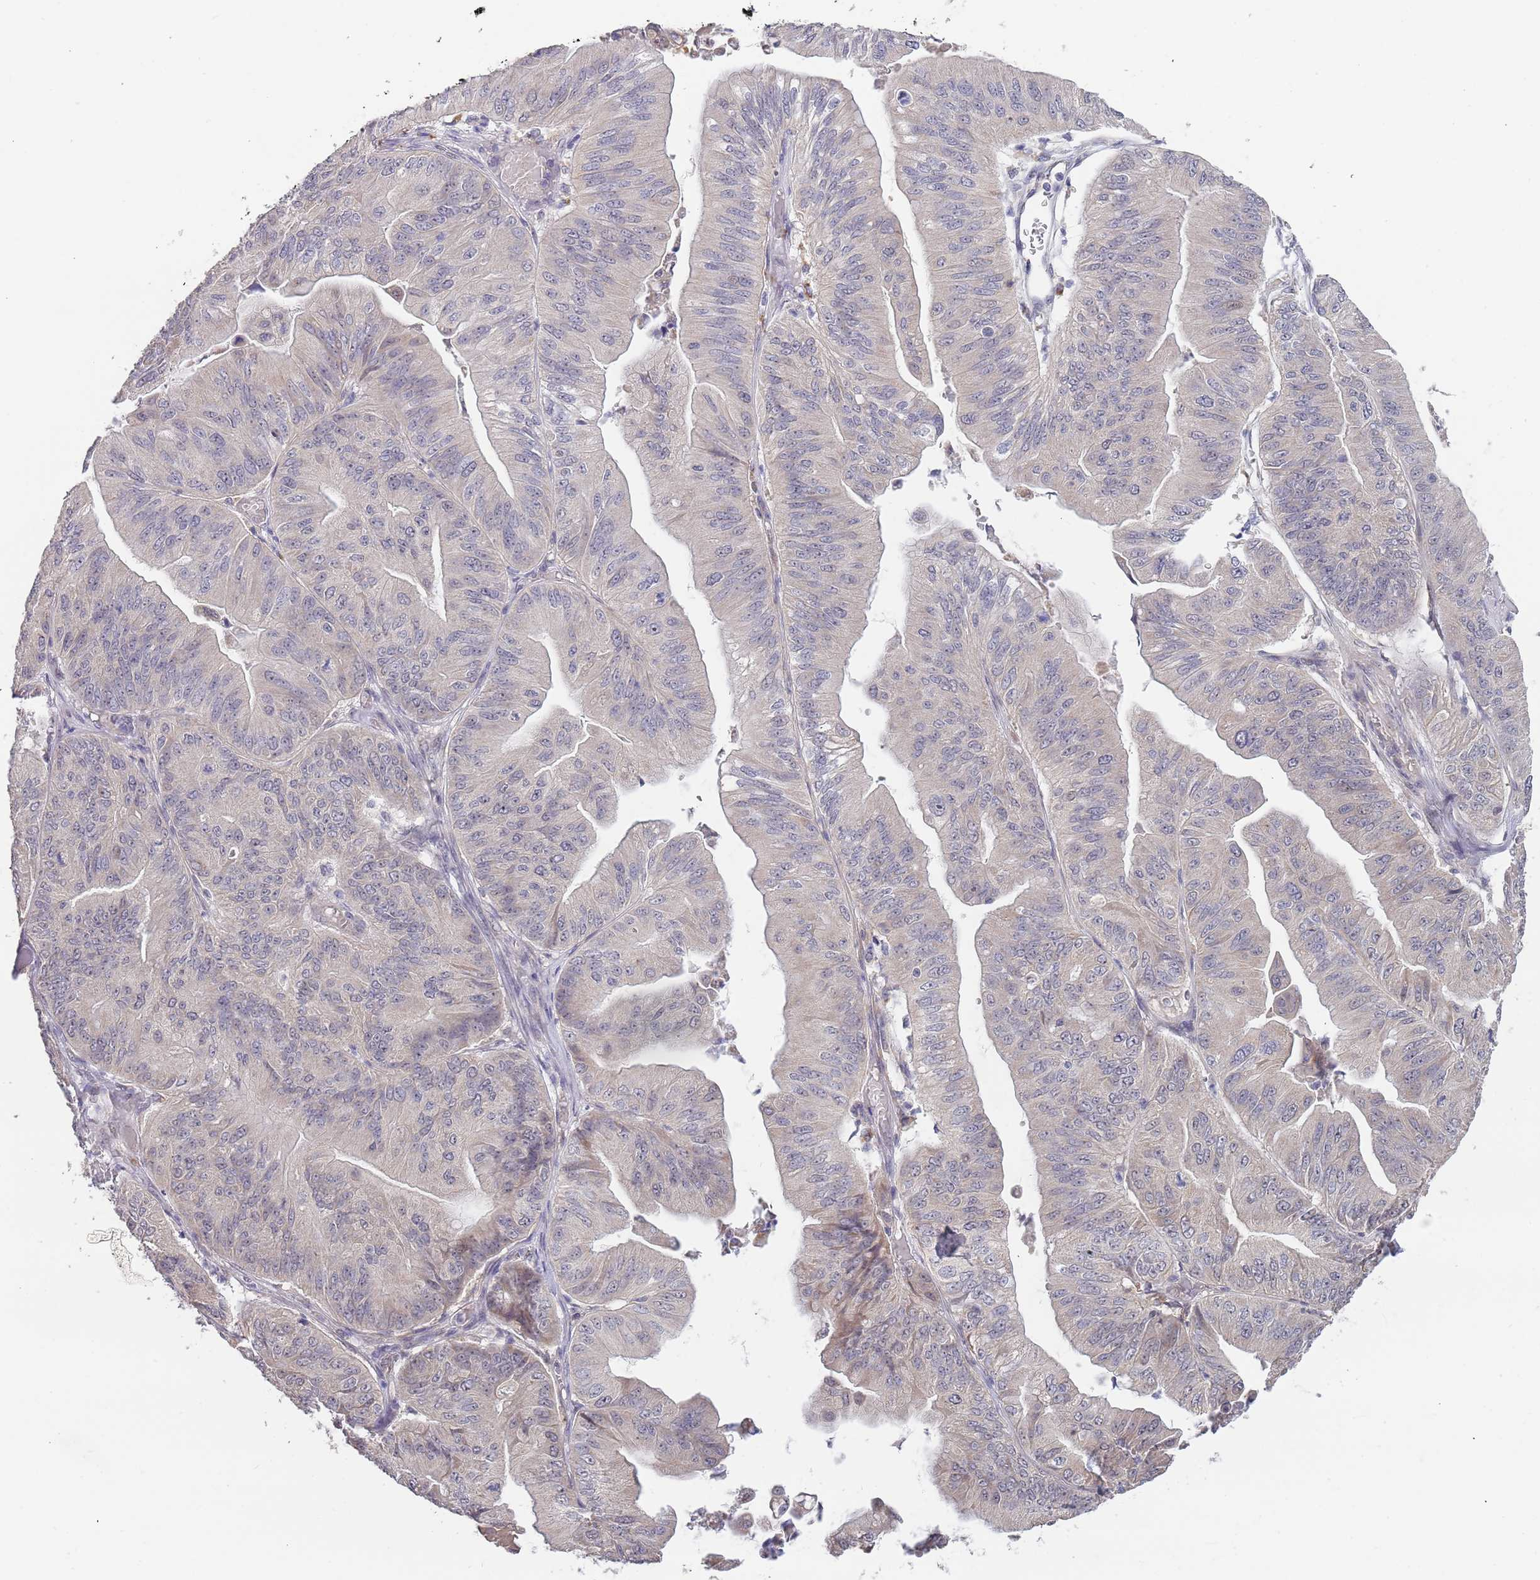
{"staining": {"intensity": "weak", "quantity": "<25%", "location": "cytoplasmic/membranous,nuclear"}, "tissue": "ovarian cancer", "cell_type": "Tumor cells", "image_type": "cancer", "snomed": [{"axis": "morphology", "description": "Cystadenocarcinoma, mucinous, NOS"}, {"axis": "topography", "description": "Ovary"}], "caption": "Immunohistochemistry (IHC) image of ovarian cancer stained for a protein (brown), which shows no staining in tumor cells.", "gene": "TMEM64", "patient": {"sex": "female", "age": 61}}